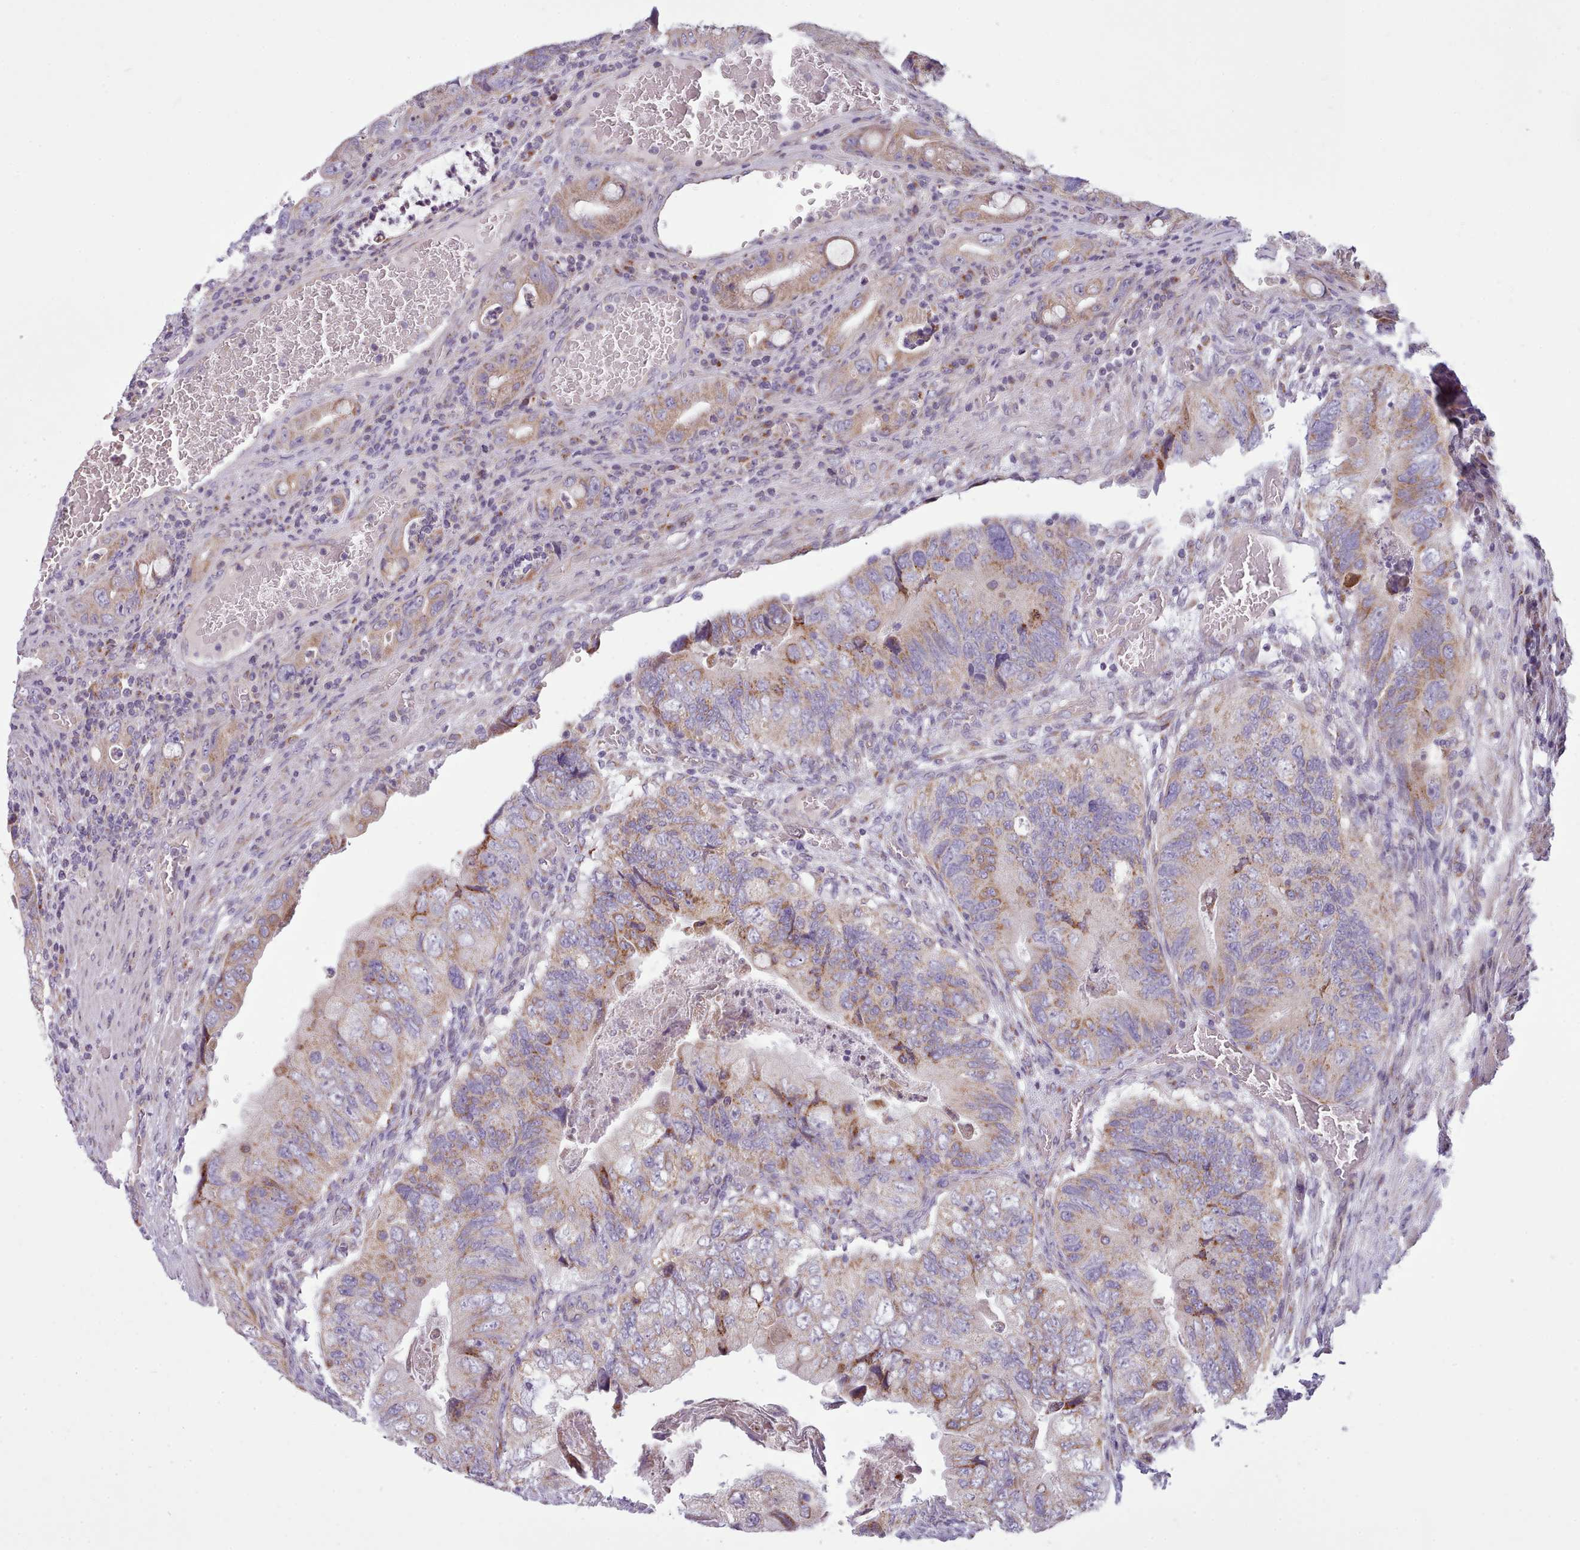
{"staining": {"intensity": "moderate", "quantity": "25%-75%", "location": "cytoplasmic/membranous"}, "tissue": "colorectal cancer", "cell_type": "Tumor cells", "image_type": "cancer", "snomed": [{"axis": "morphology", "description": "Adenocarcinoma, NOS"}, {"axis": "topography", "description": "Rectum"}], "caption": "This is a micrograph of immunohistochemistry staining of colorectal adenocarcinoma, which shows moderate positivity in the cytoplasmic/membranous of tumor cells.", "gene": "SLC52A3", "patient": {"sex": "male", "age": 63}}